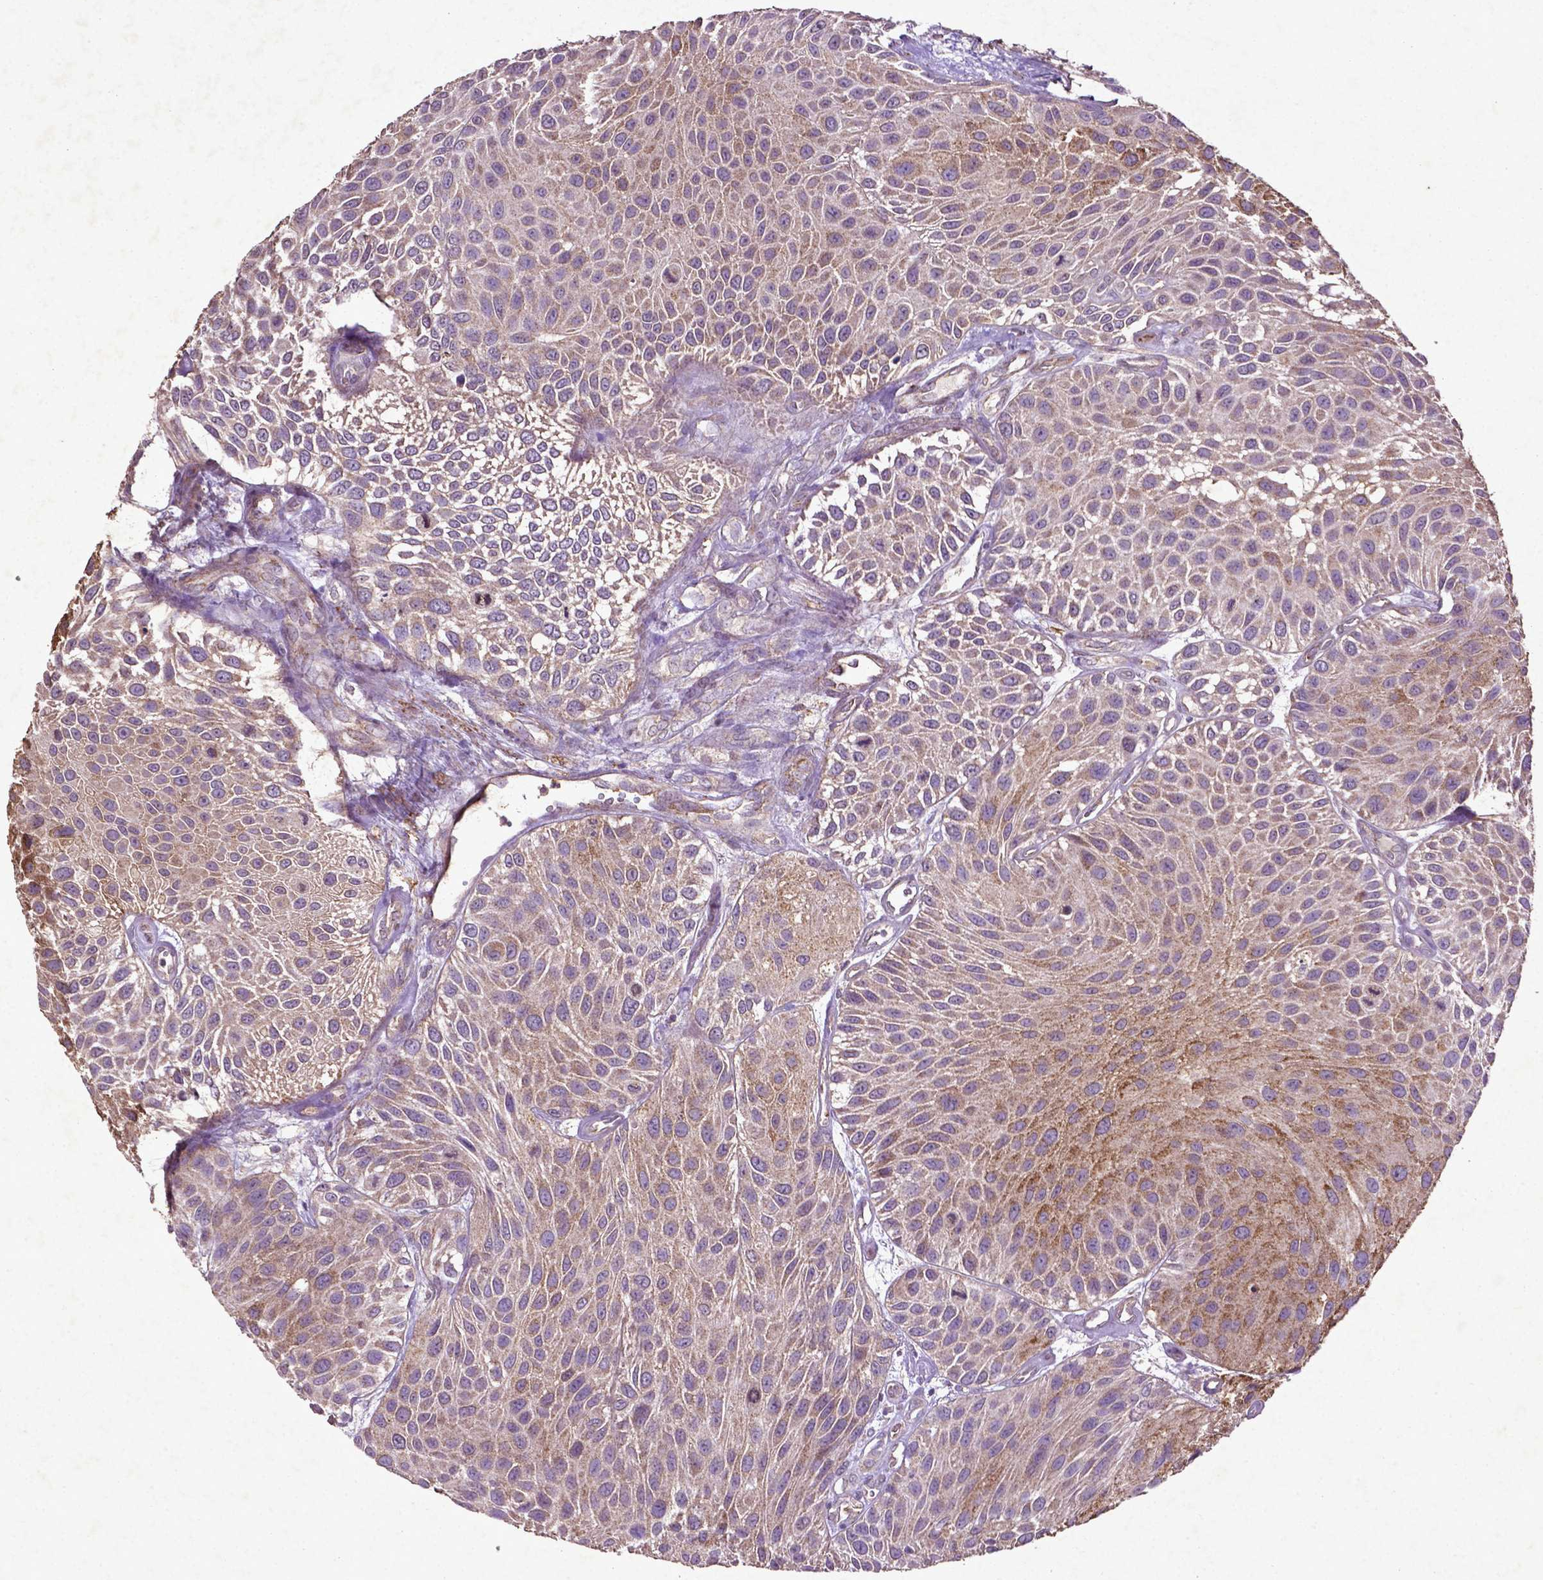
{"staining": {"intensity": "weak", "quantity": ">75%", "location": "cytoplasmic/membranous"}, "tissue": "urothelial cancer", "cell_type": "Tumor cells", "image_type": "cancer", "snomed": [{"axis": "morphology", "description": "Urothelial carcinoma, Low grade"}, {"axis": "topography", "description": "Urinary bladder"}], "caption": "Brown immunohistochemical staining in human urothelial cancer displays weak cytoplasmic/membranous staining in about >75% of tumor cells. (DAB IHC, brown staining for protein, blue staining for nuclei).", "gene": "MTOR", "patient": {"sex": "female", "age": 87}}